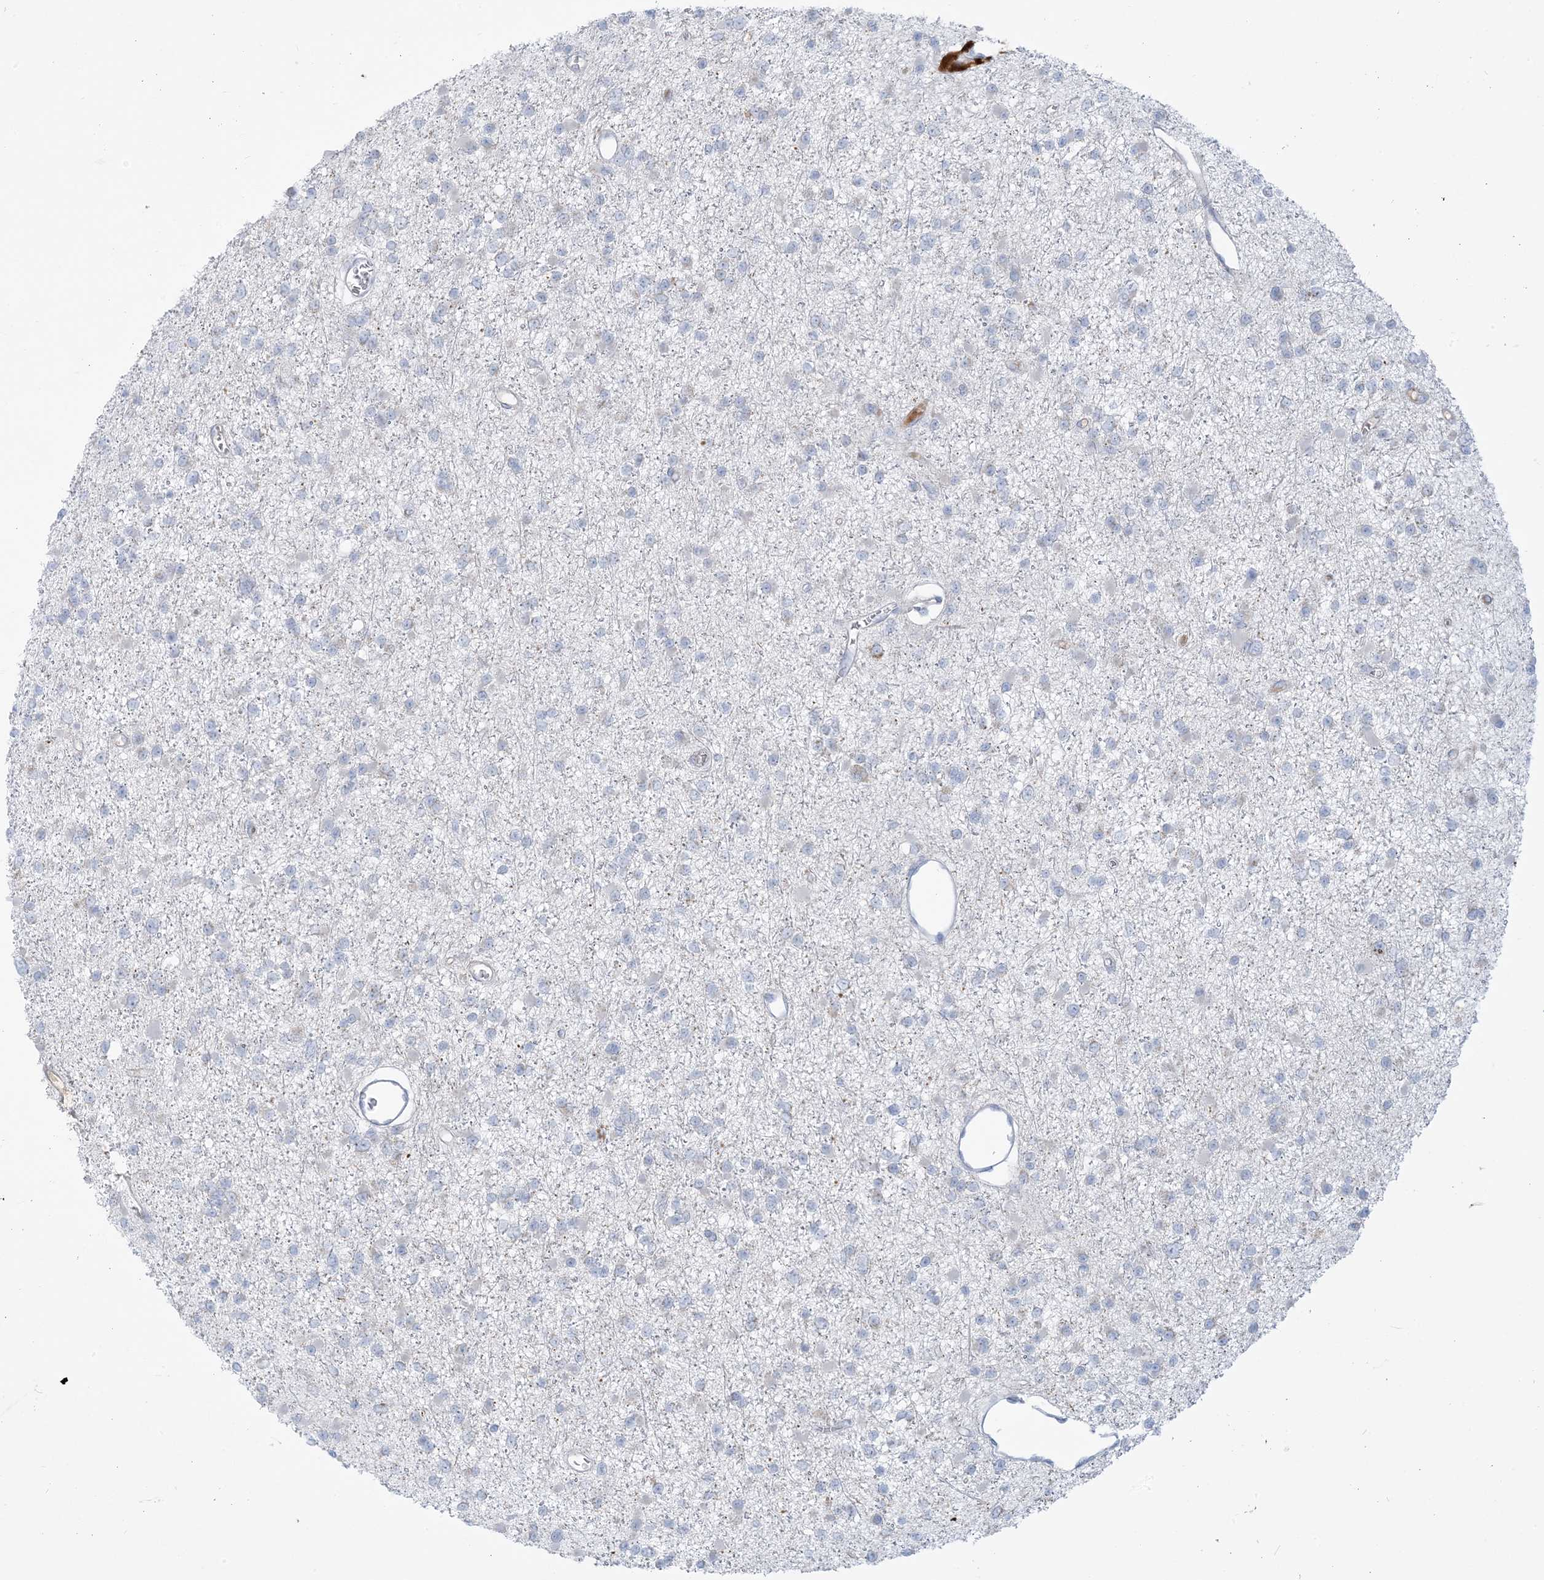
{"staining": {"intensity": "negative", "quantity": "none", "location": "none"}, "tissue": "glioma", "cell_type": "Tumor cells", "image_type": "cancer", "snomed": [{"axis": "morphology", "description": "Glioma, malignant, Low grade"}, {"axis": "topography", "description": "Brain"}], "caption": "Immunohistochemistry image of human malignant glioma (low-grade) stained for a protein (brown), which shows no staining in tumor cells. (Stains: DAB immunohistochemistry (IHC) with hematoxylin counter stain, Microscopy: brightfield microscopy at high magnification).", "gene": "SCML1", "patient": {"sex": "female", "age": 22}}